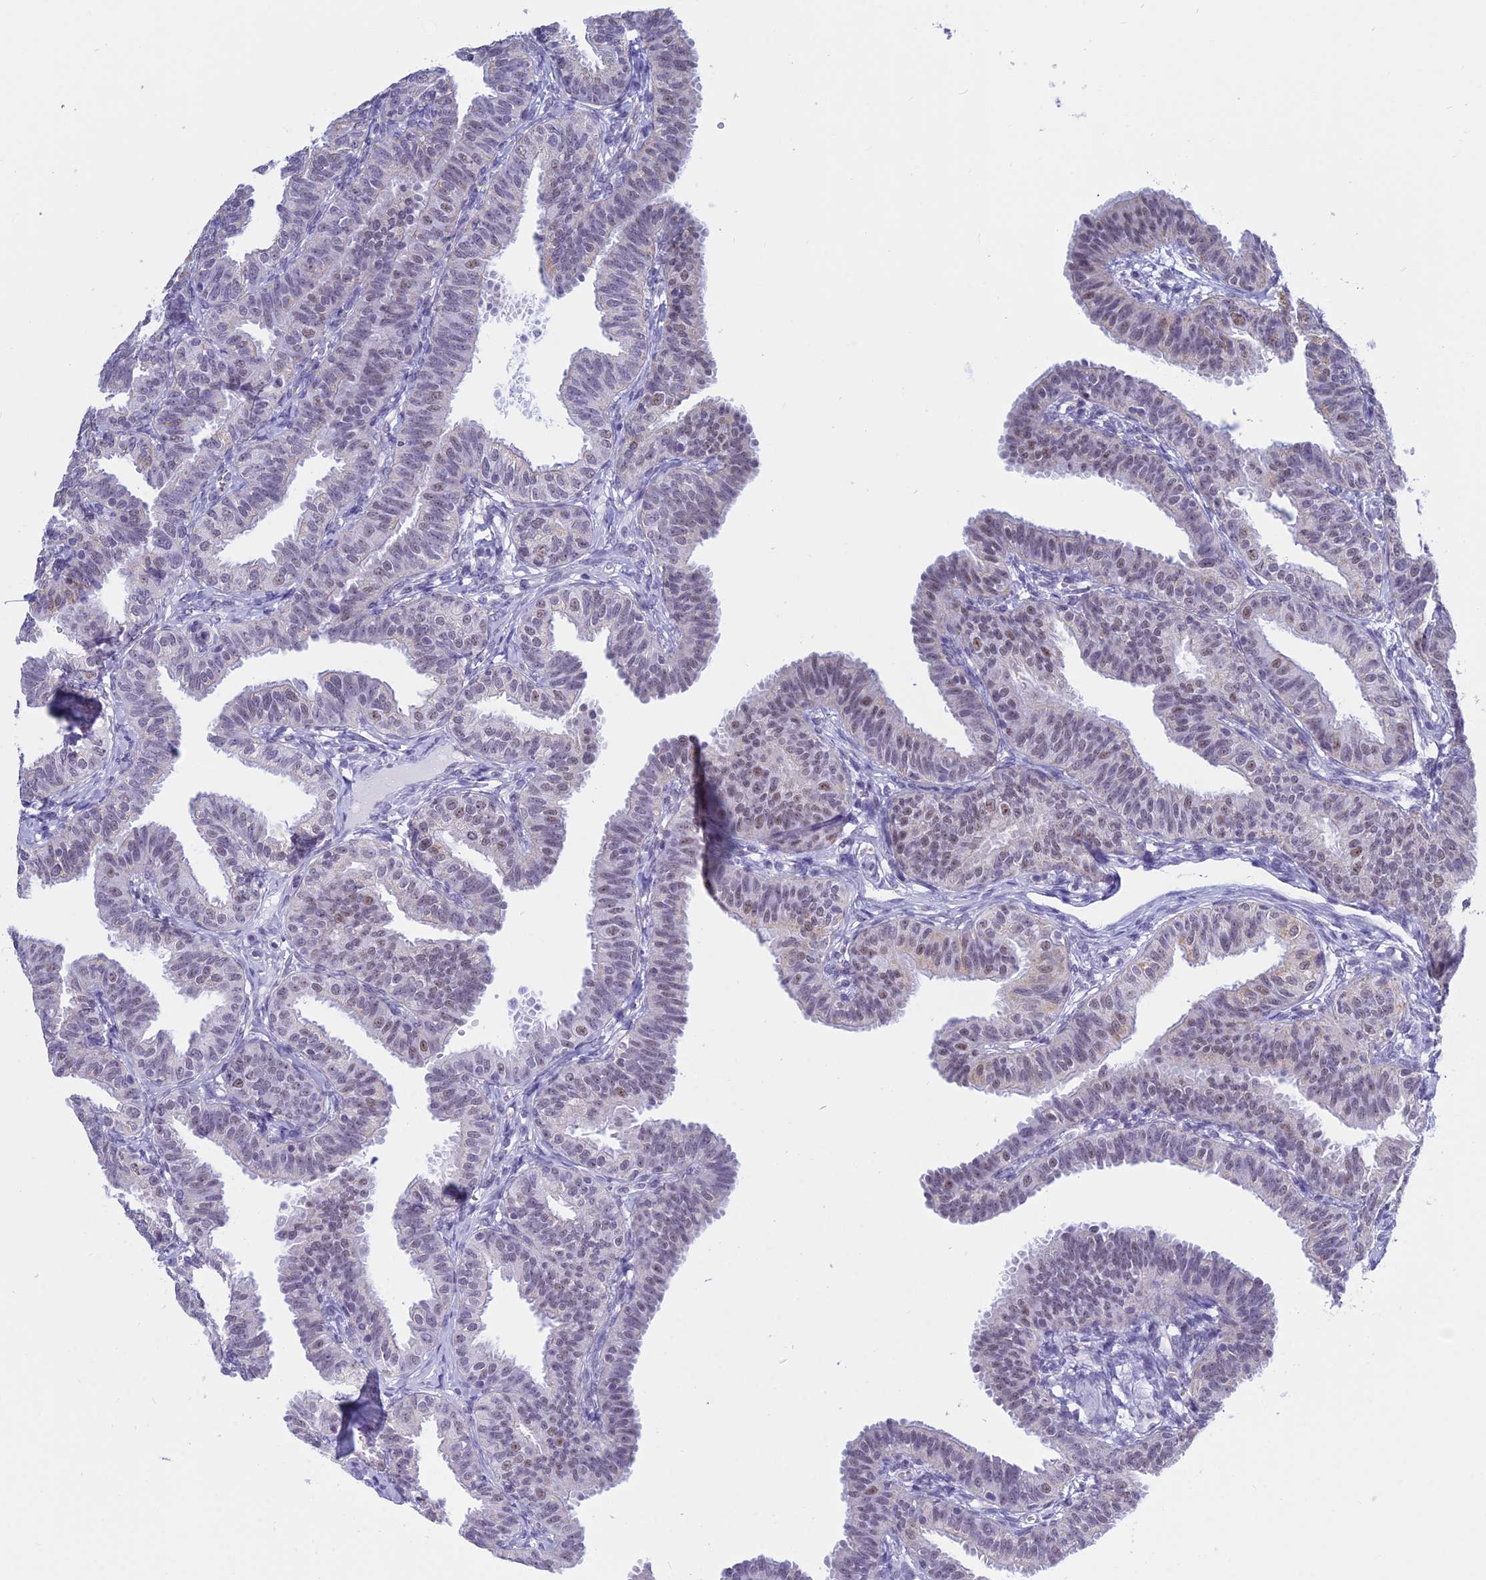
{"staining": {"intensity": "moderate", "quantity": "25%-75%", "location": "nuclear"}, "tissue": "fallopian tube", "cell_type": "Glandular cells", "image_type": "normal", "snomed": [{"axis": "morphology", "description": "Normal tissue, NOS"}, {"axis": "topography", "description": "Fallopian tube"}], "caption": "Moderate nuclear expression for a protein is identified in approximately 25%-75% of glandular cells of unremarkable fallopian tube using IHC.", "gene": "KLF14", "patient": {"sex": "female", "age": 35}}